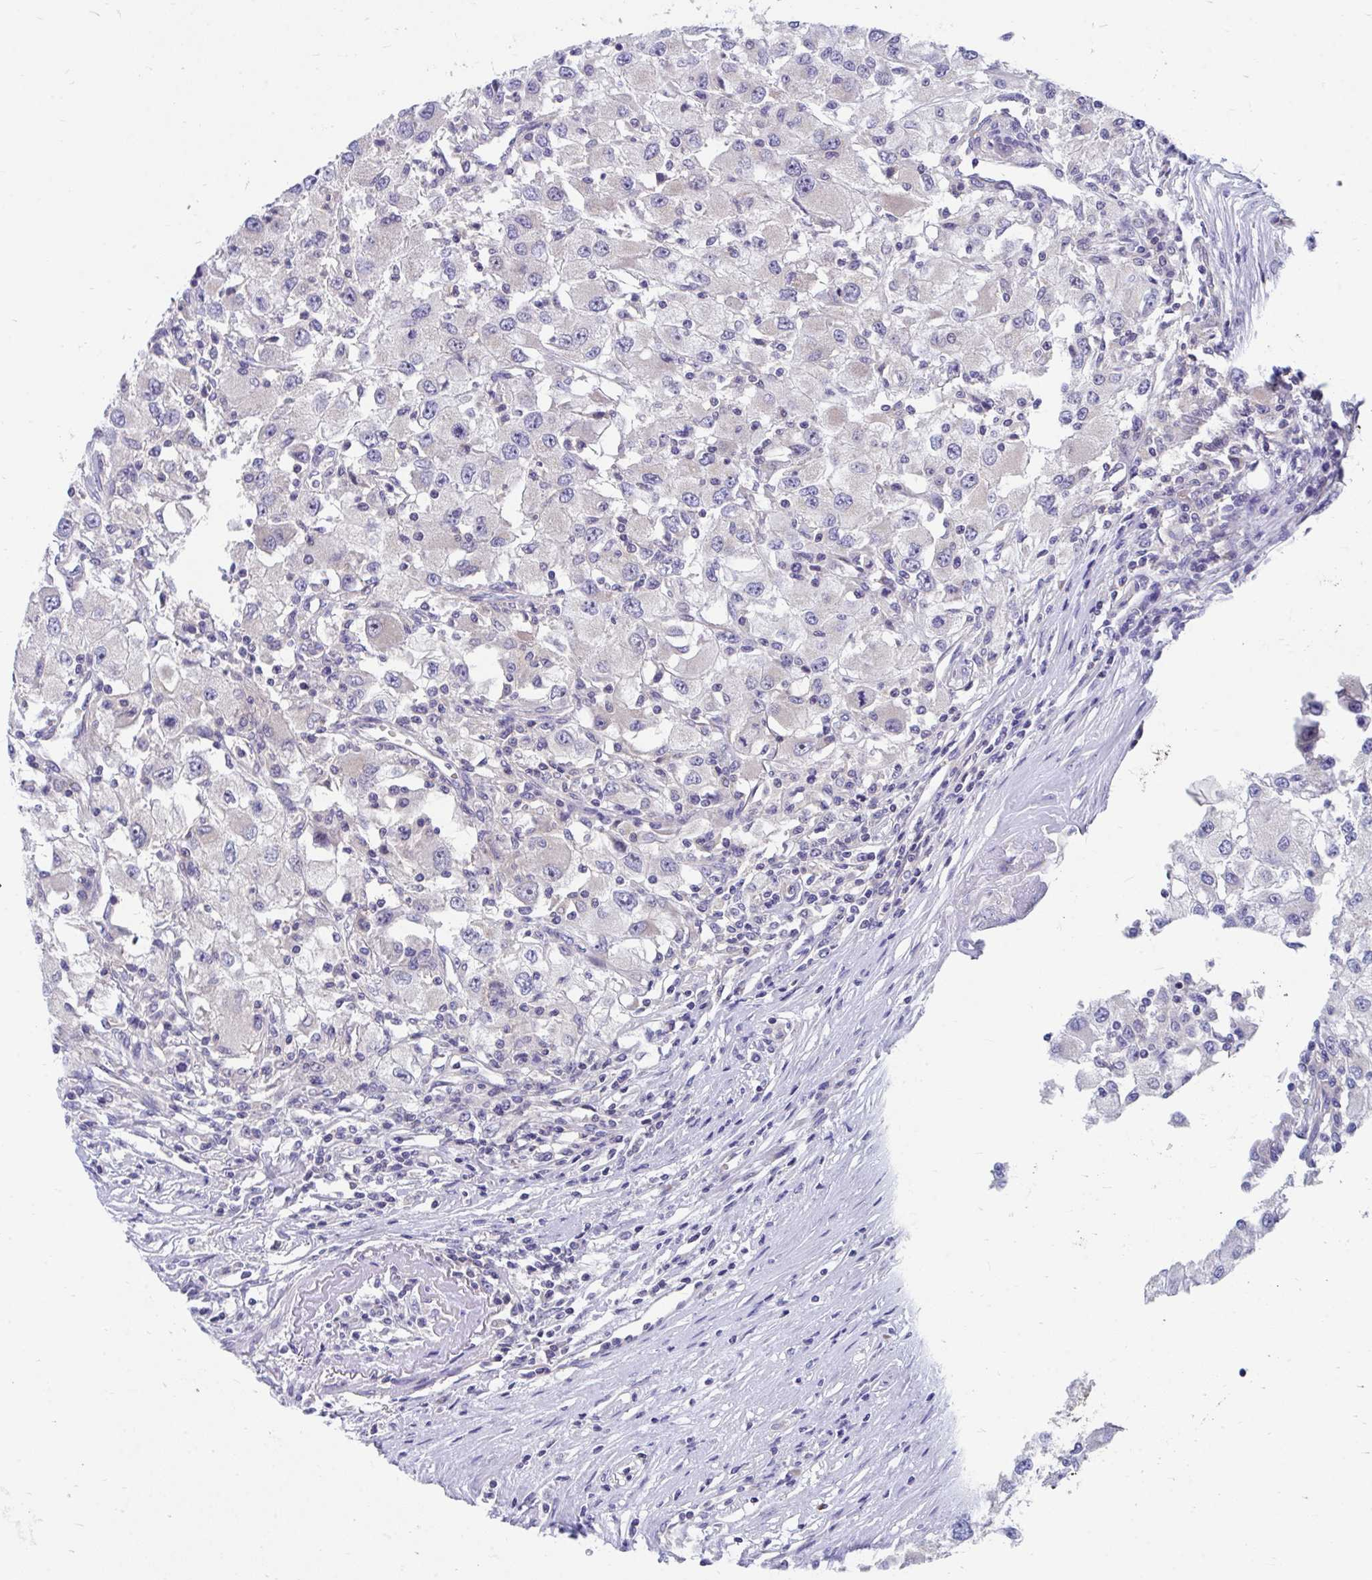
{"staining": {"intensity": "negative", "quantity": "none", "location": "none"}, "tissue": "renal cancer", "cell_type": "Tumor cells", "image_type": "cancer", "snomed": [{"axis": "morphology", "description": "Adenocarcinoma, NOS"}, {"axis": "topography", "description": "Kidney"}], "caption": "IHC histopathology image of neoplastic tissue: adenocarcinoma (renal) stained with DAB exhibits no significant protein staining in tumor cells.", "gene": "FHIP1B", "patient": {"sex": "female", "age": 67}}